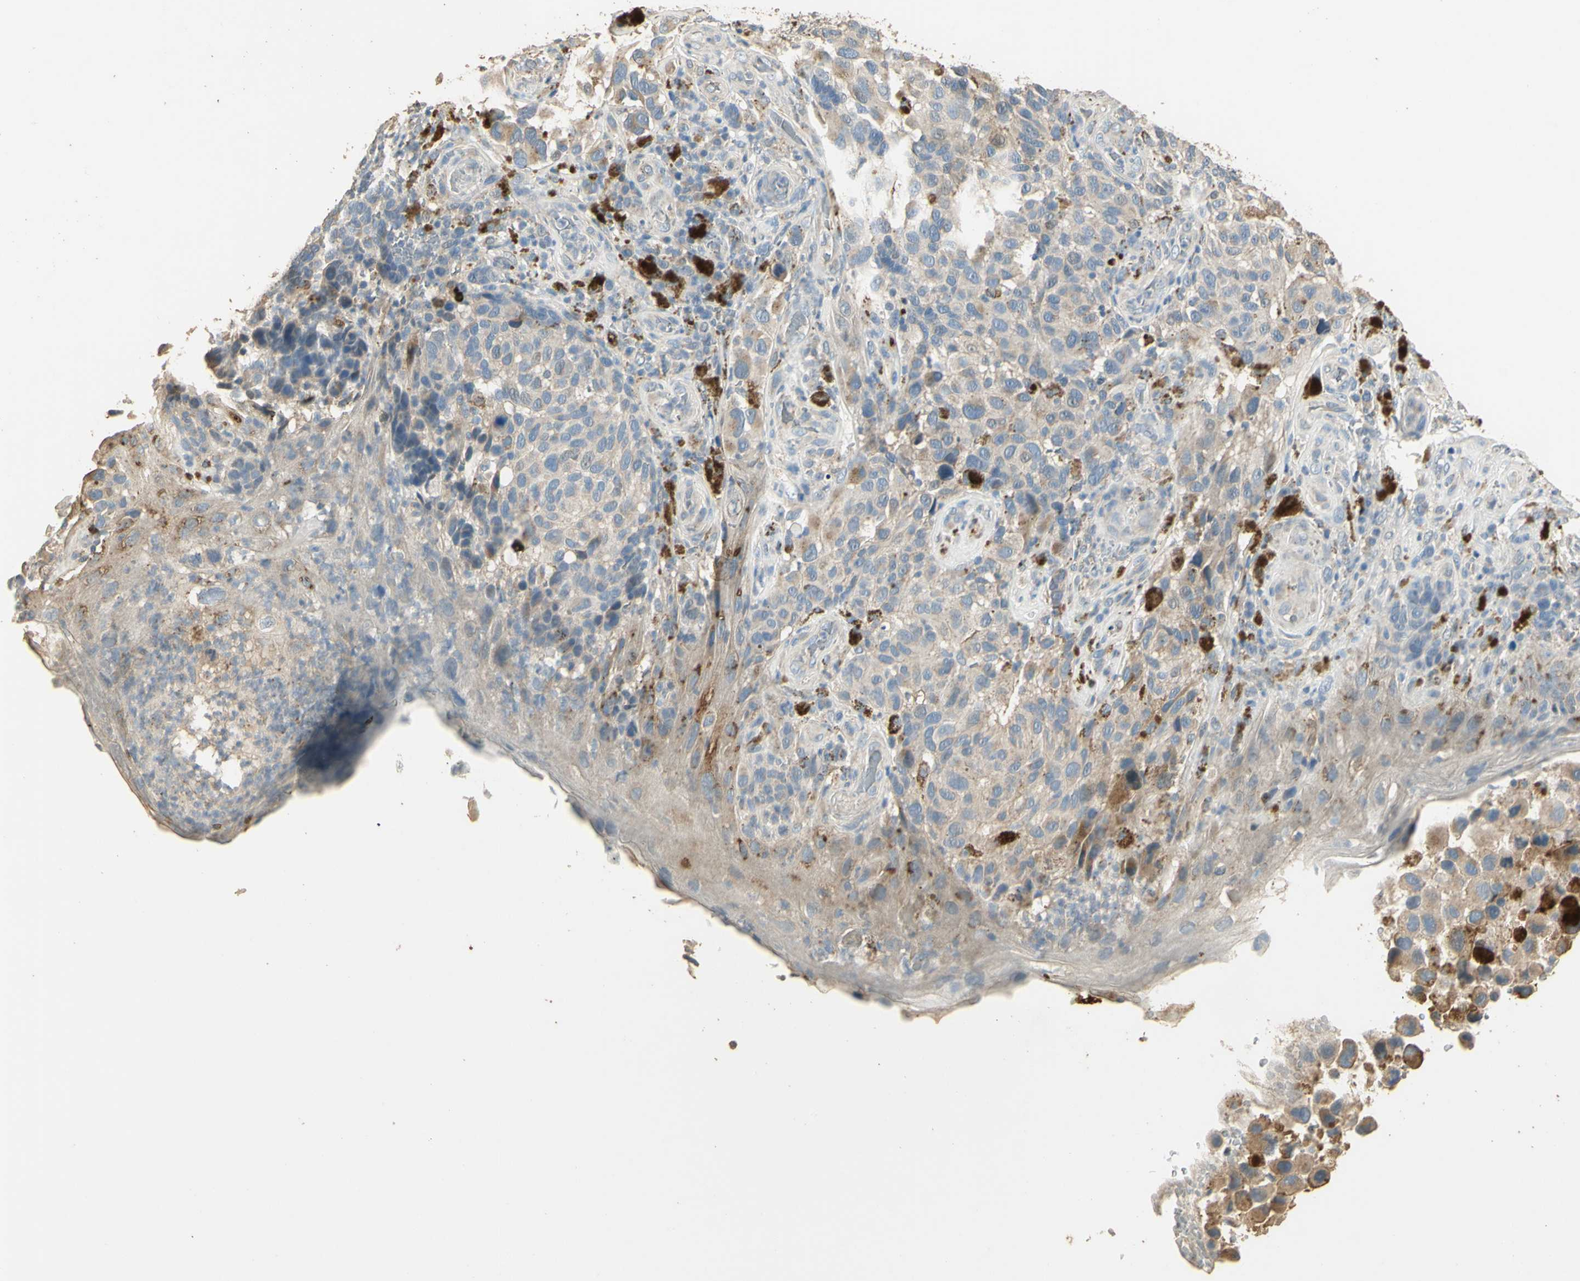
{"staining": {"intensity": "weak", "quantity": "25%-75%", "location": "cytoplasmic/membranous"}, "tissue": "melanoma", "cell_type": "Tumor cells", "image_type": "cancer", "snomed": [{"axis": "morphology", "description": "Malignant melanoma, NOS"}, {"axis": "topography", "description": "Skin"}], "caption": "Malignant melanoma stained with DAB (3,3'-diaminobenzidine) immunohistochemistry (IHC) demonstrates low levels of weak cytoplasmic/membranous expression in about 25%-75% of tumor cells.", "gene": "ARHGEF17", "patient": {"sex": "female", "age": 73}}